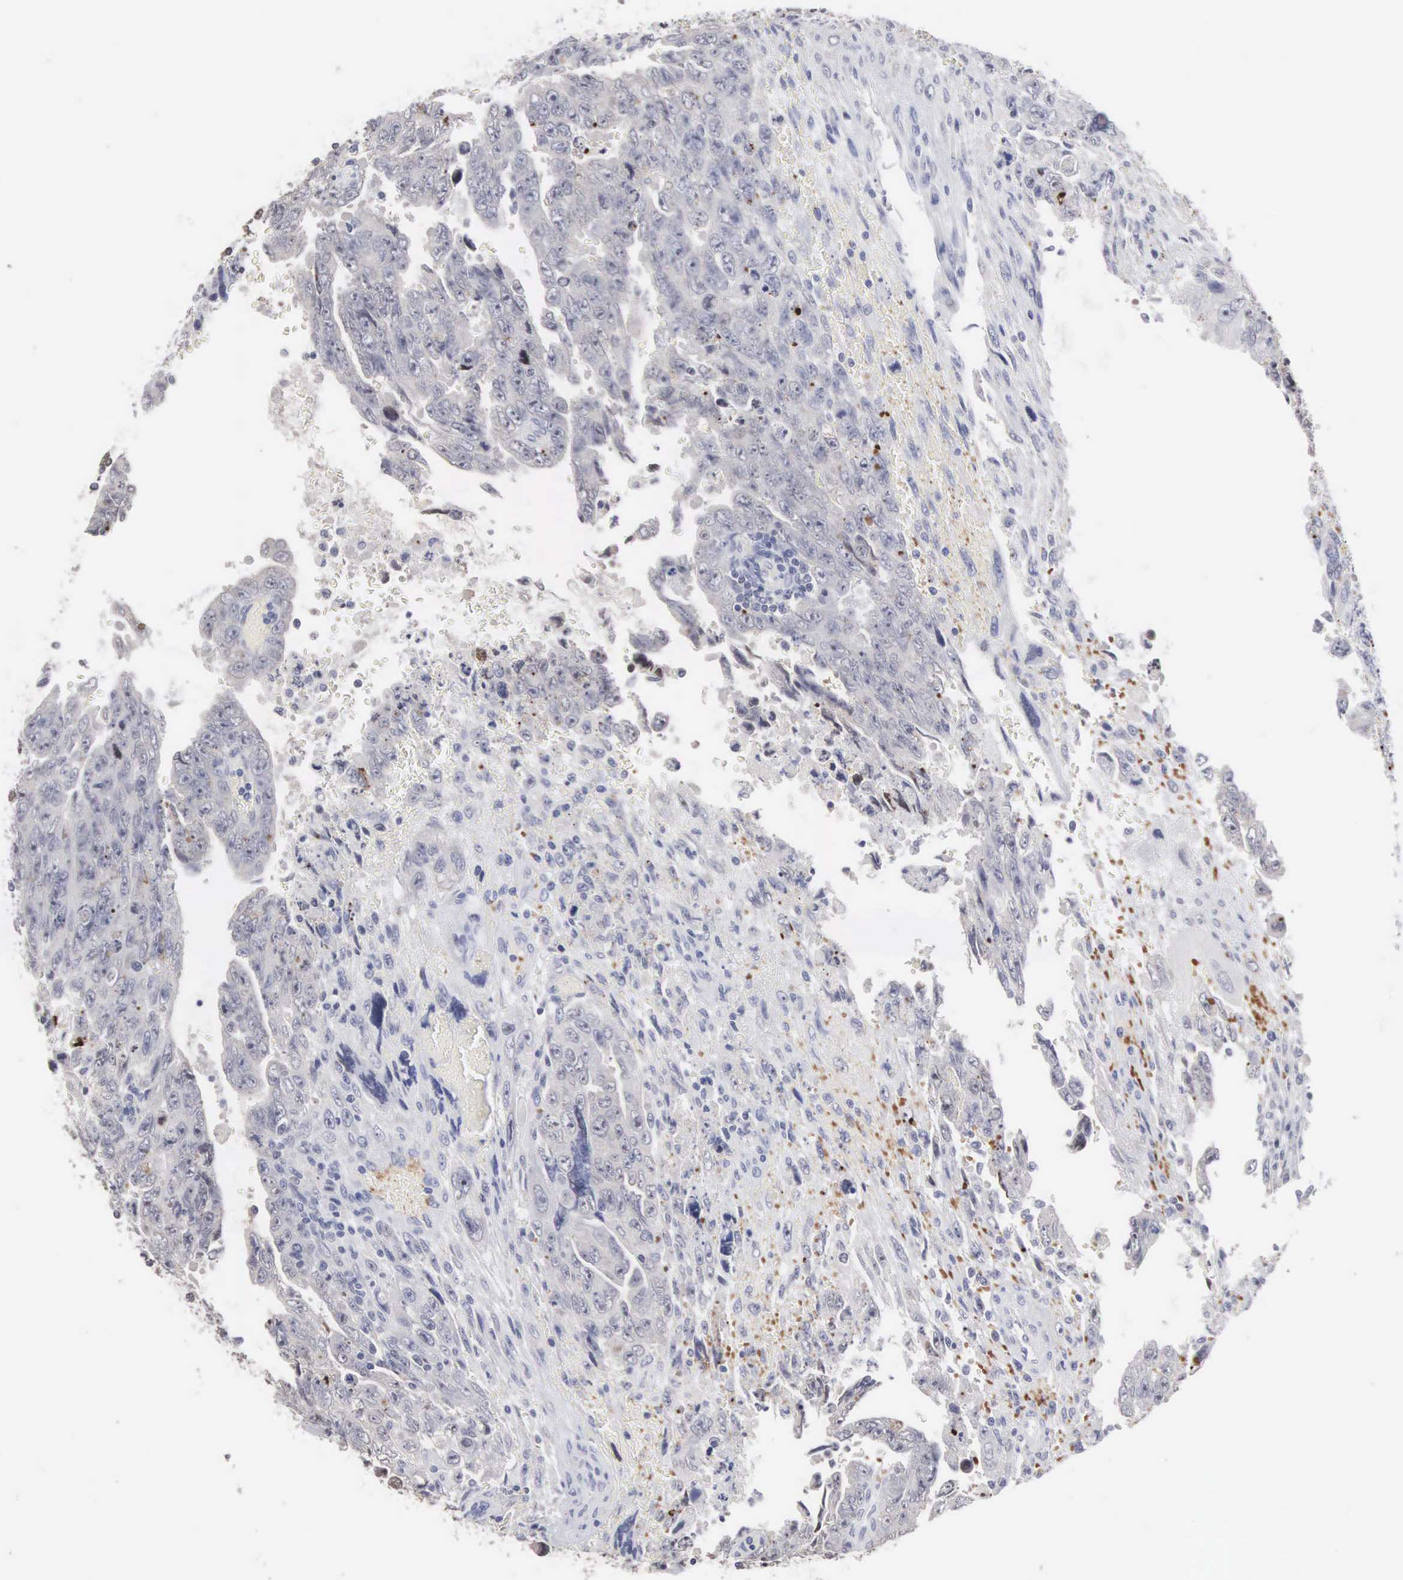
{"staining": {"intensity": "negative", "quantity": "none", "location": "none"}, "tissue": "testis cancer", "cell_type": "Tumor cells", "image_type": "cancer", "snomed": [{"axis": "morphology", "description": "Carcinoma, Embryonal, NOS"}, {"axis": "topography", "description": "Testis"}], "caption": "IHC histopathology image of neoplastic tissue: testis cancer (embryonal carcinoma) stained with DAB (3,3'-diaminobenzidine) exhibits no significant protein staining in tumor cells. Brightfield microscopy of IHC stained with DAB (brown) and hematoxylin (blue), captured at high magnification.", "gene": "ACOT4", "patient": {"sex": "male", "age": 28}}